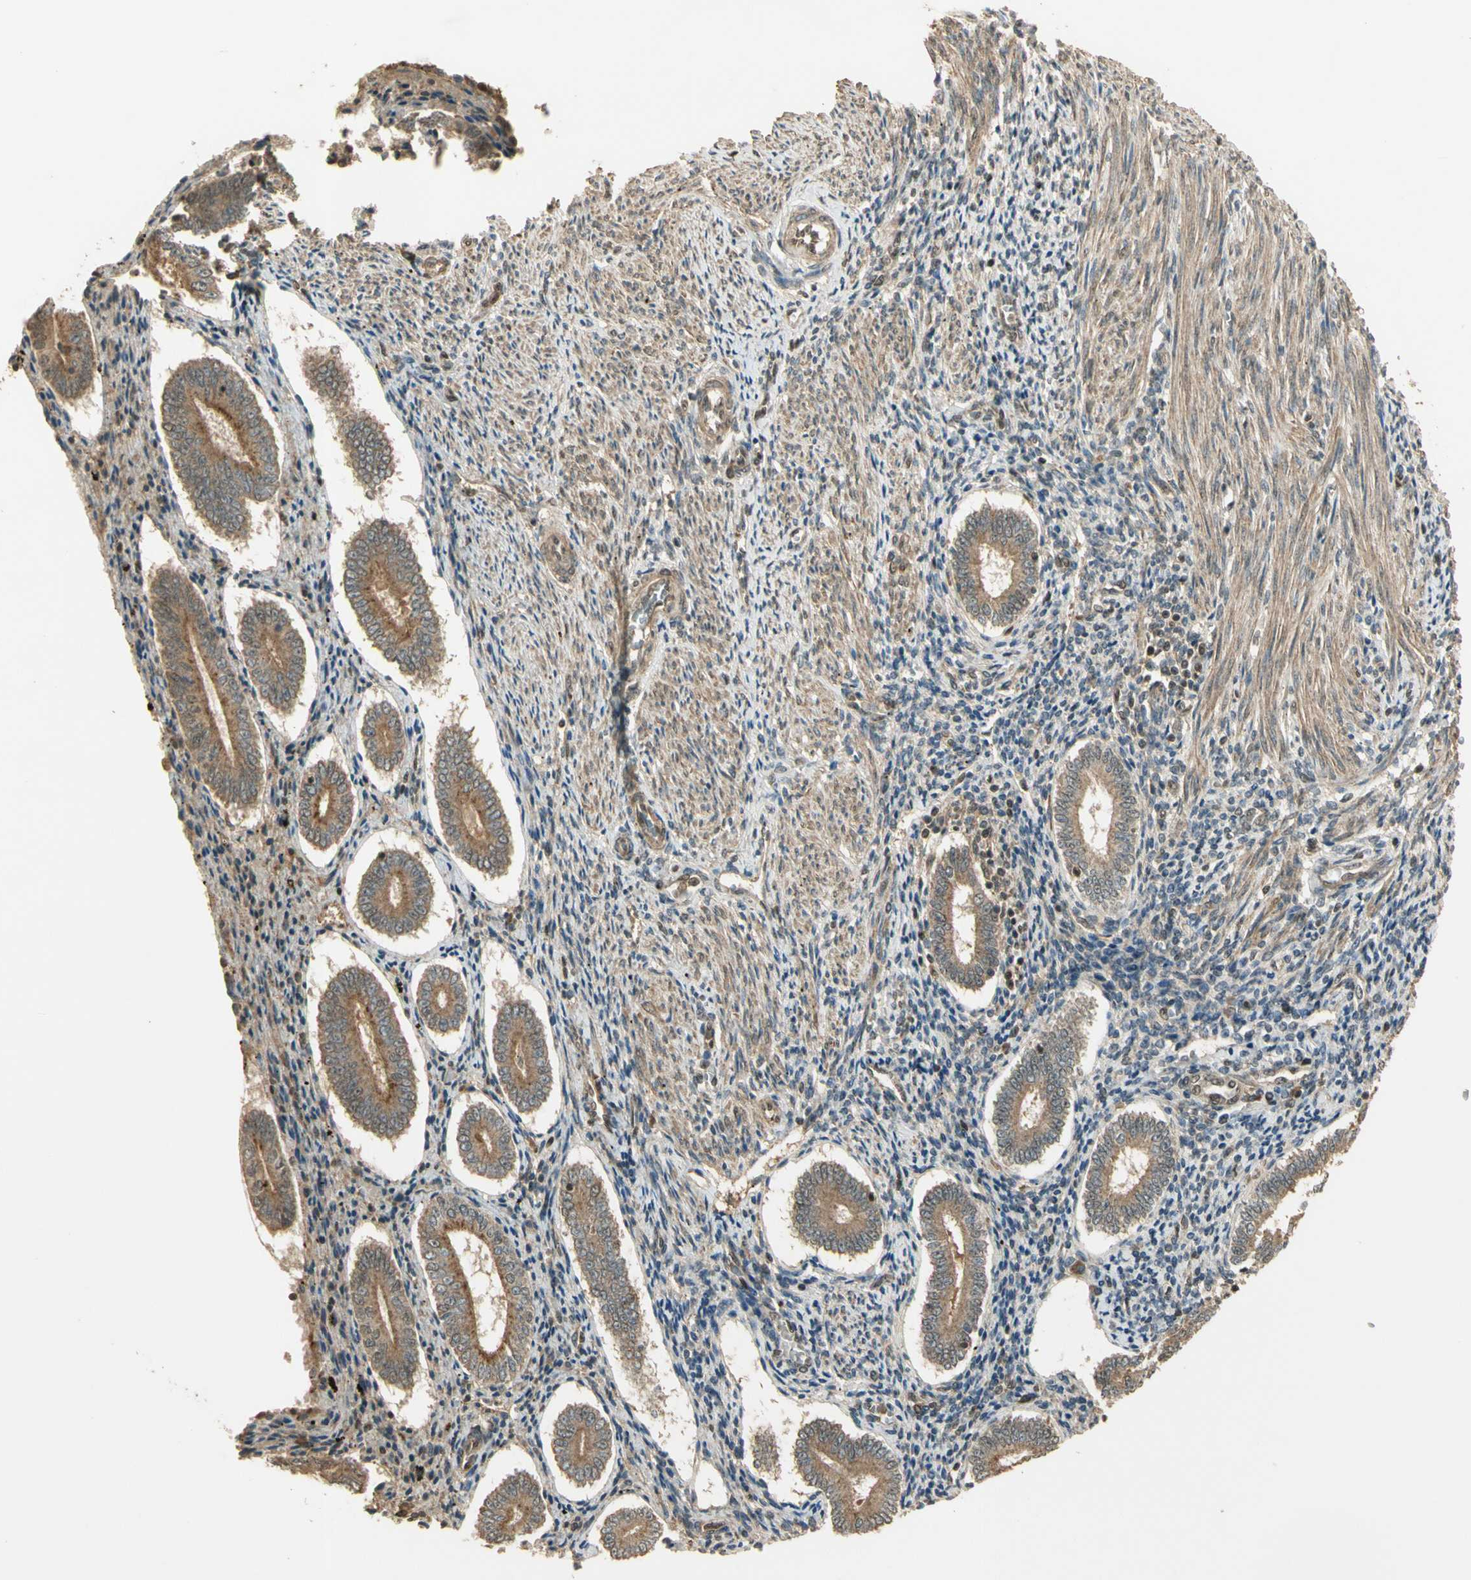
{"staining": {"intensity": "moderate", "quantity": "25%-75%", "location": "cytoplasmic/membranous,nuclear"}, "tissue": "endometrium", "cell_type": "Cells in endometrial stroma", "image_type": "normal", "snomed": [{"axis": "morphology", "description": "Normal tissue, NOS"}, {"axis": "topography", "description": "Endometrium"}], "caption": "Moderate cytoplasmic/membranous,nuclear protein positivity is seen in approximately 25%-75% of cells in endometrial stroma in endometrium.", "gene": "GMEB2", "patient": {"sex": "female", "age": 42}}